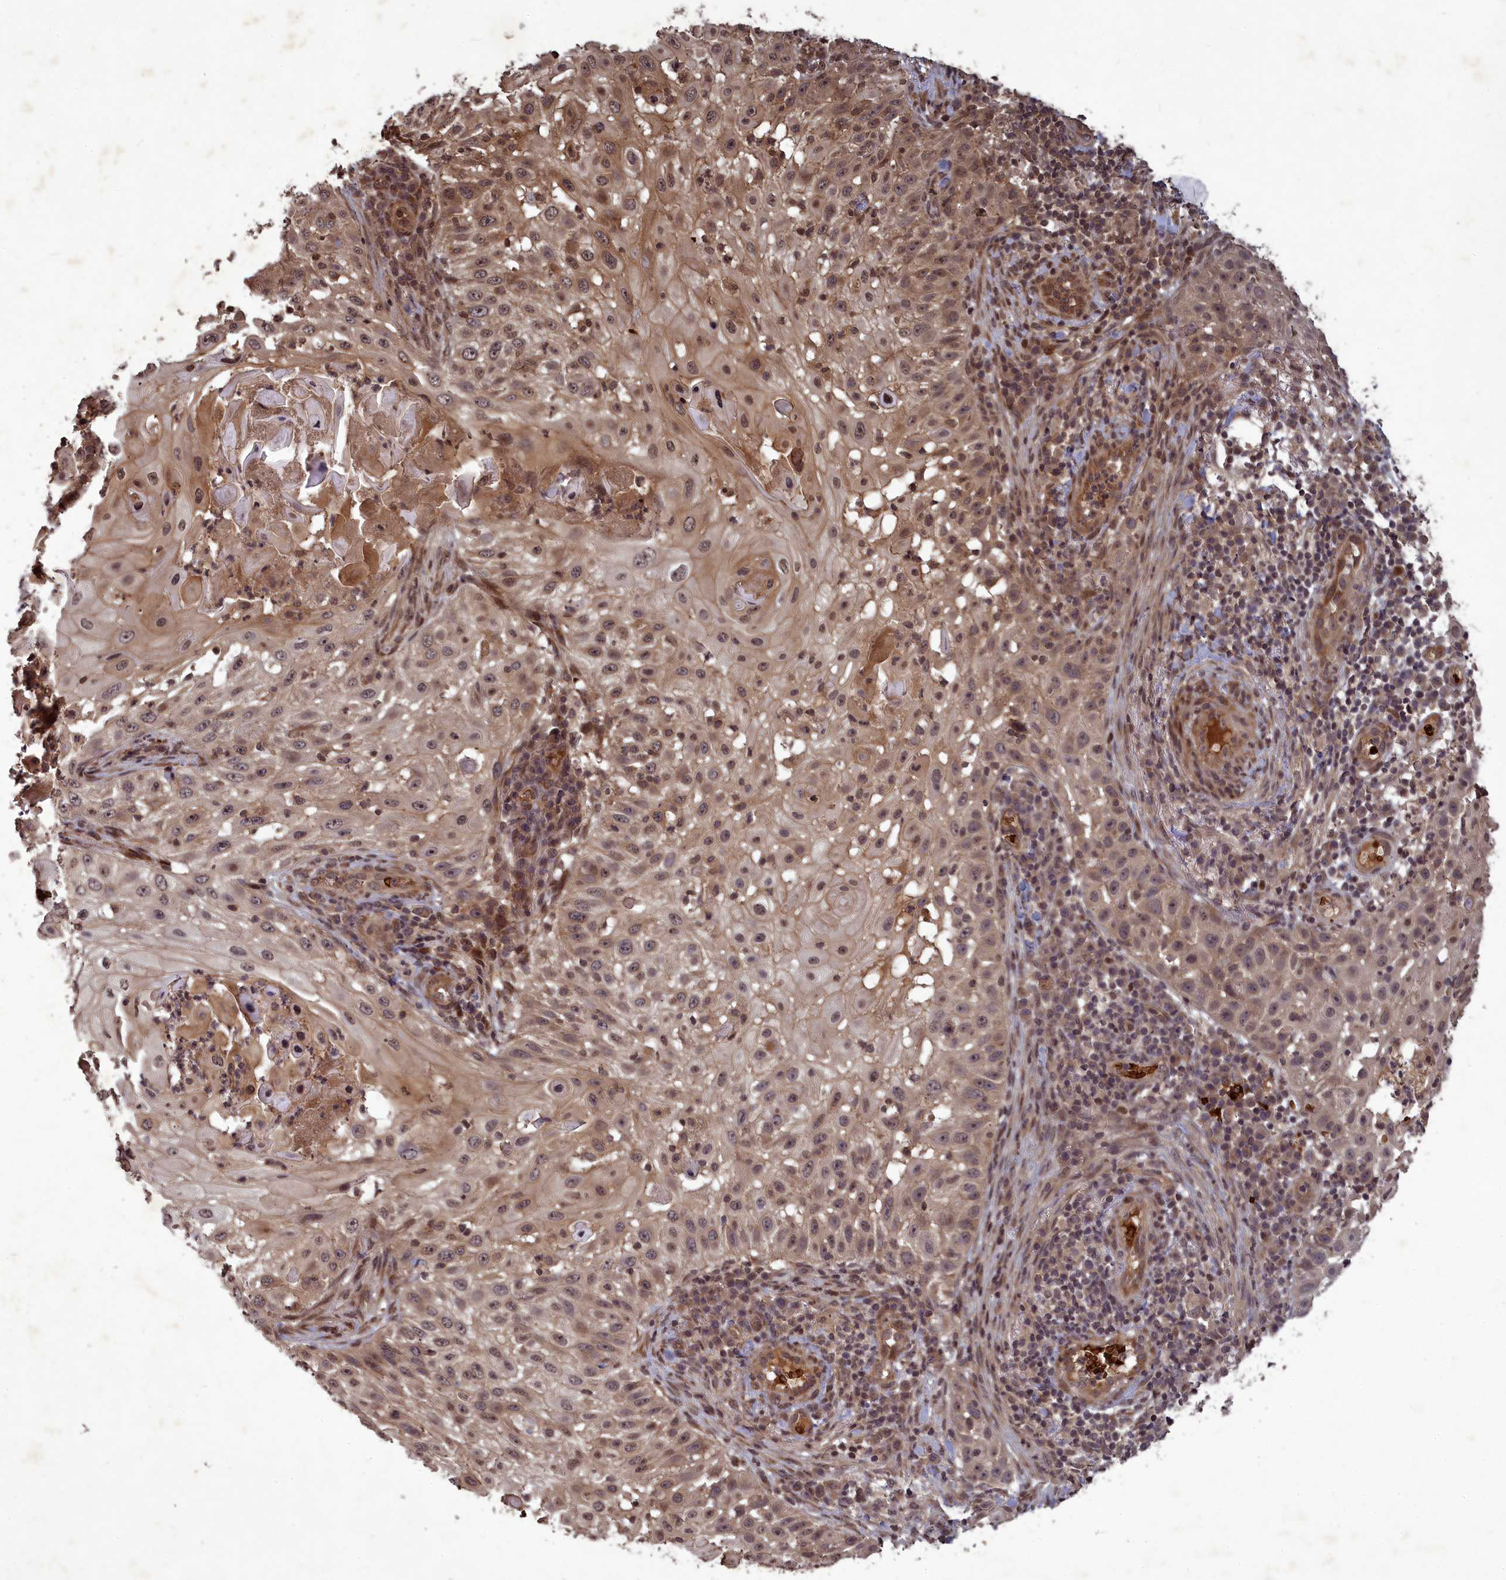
{"staining": {"intensity": "moderate", "quantity": ">75%", "location": "cytoplasmic/membranous,nuclear"}, "tissue": "skin cancer", "cell_type": "Tumor cells", "image_type": "cancer", "snomed": [{"axis": "morphology", "description": "Squamous cell carcinoma, NOS"}, {"axis": "topography", "description": "Skin"}], "caption": "Tumor cells exhibit medium levels of moderate cytoplasmic/membranous and nuclear positivity in approximately >75% of cells in skin cancer.", "gene": "SRMS", "patient": {"sex": "female", "age": 44}}